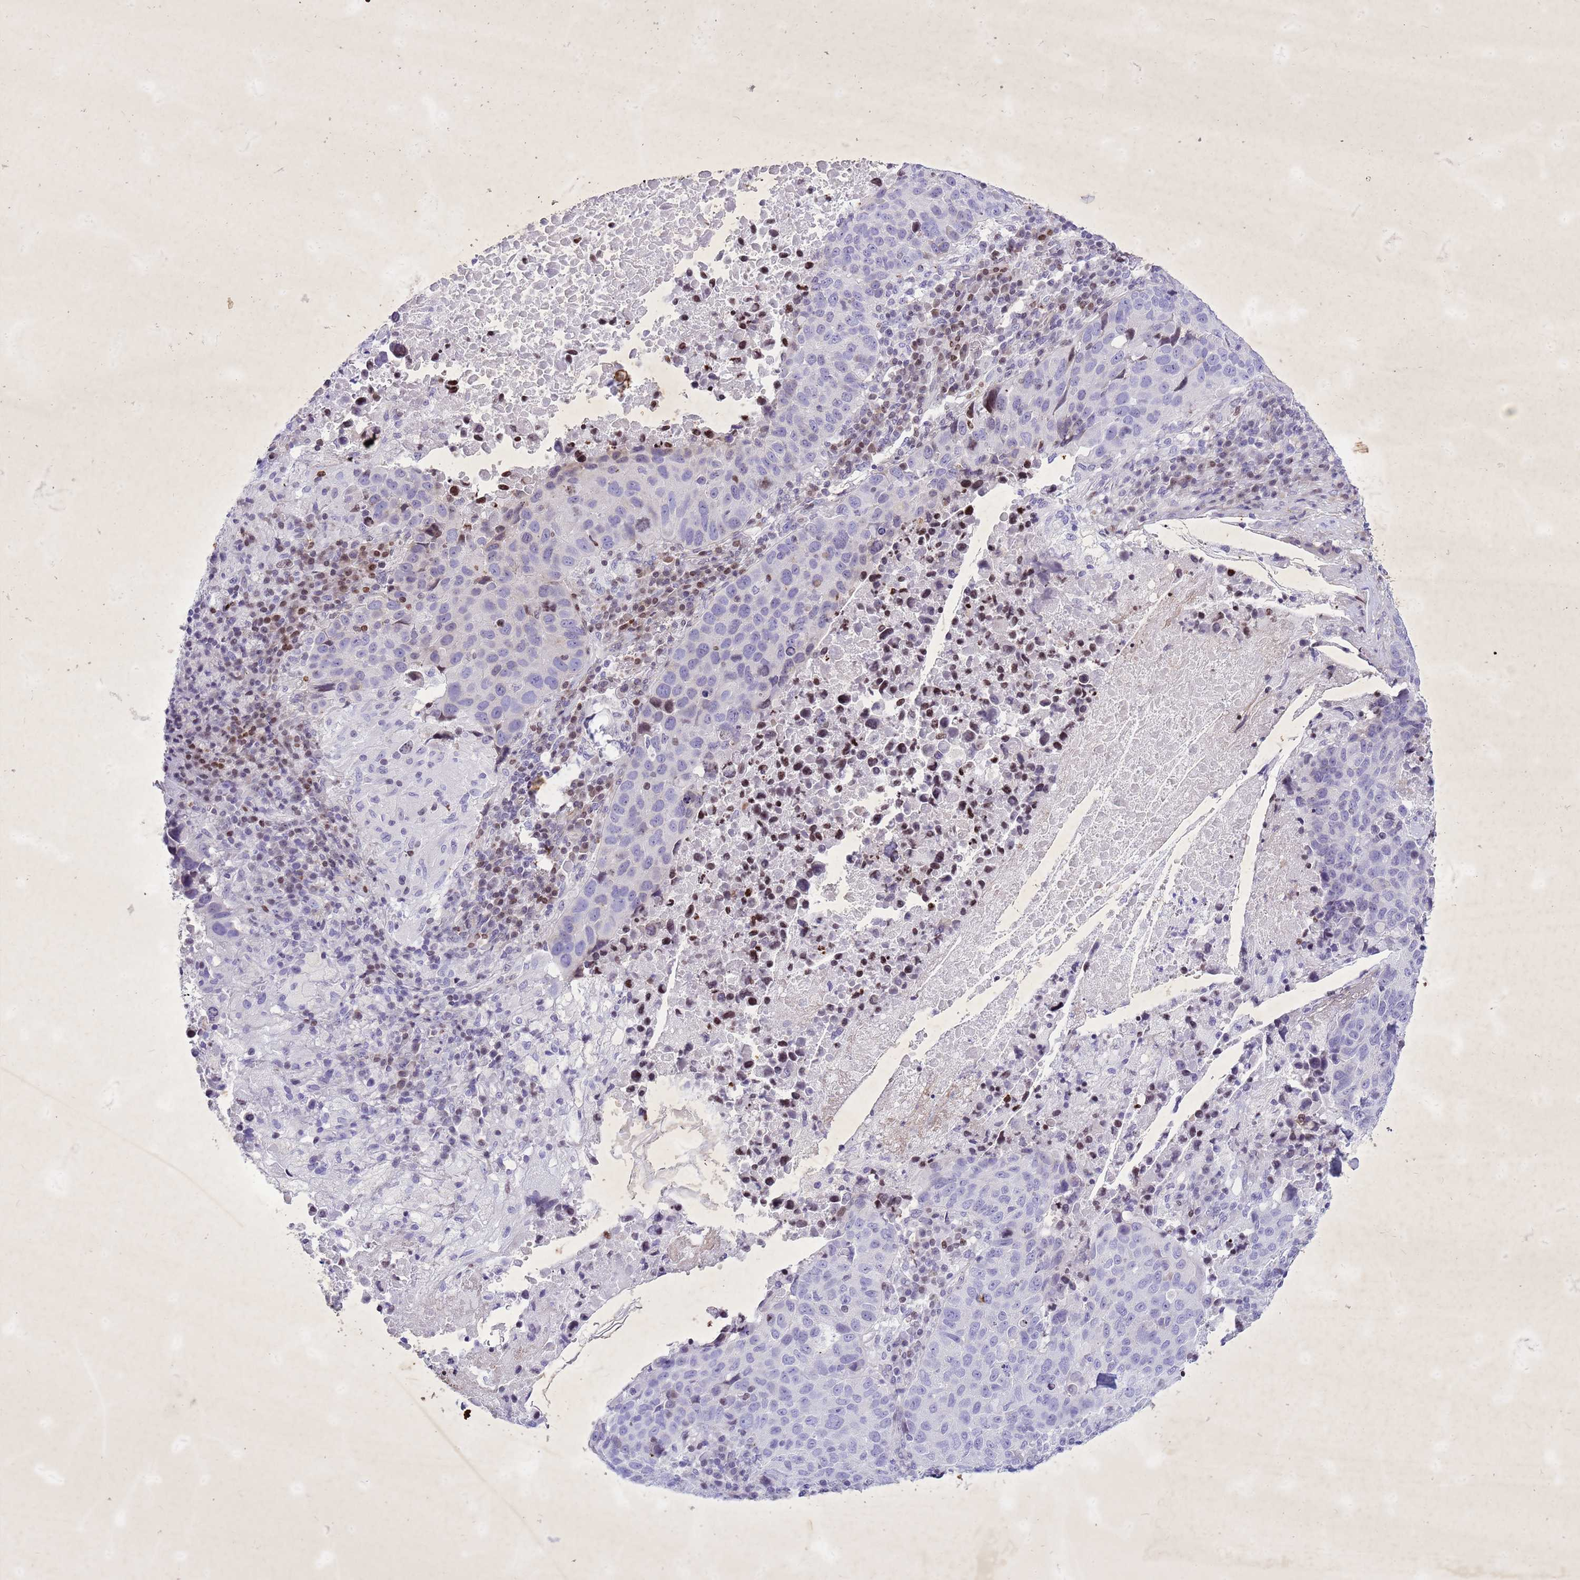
{"staining": {"intensity": "negative", "quantity": "none", "location": "none"}, "tissue": "lung cancer", "cell_type": "Tumor cells", "image_type": "cancer", "snomed": [{"axis": "morphology", "description": "Squamous cell carcinoma, NOS"}, {"axis": "topography", "description": "Lung"}], "caption": "Immunohistochemistry of lung squamous cell carcinoma reveals no positivity in tumor cells.", "gene": "COPS9", "patient": {"sex": "male", "age": 73}}